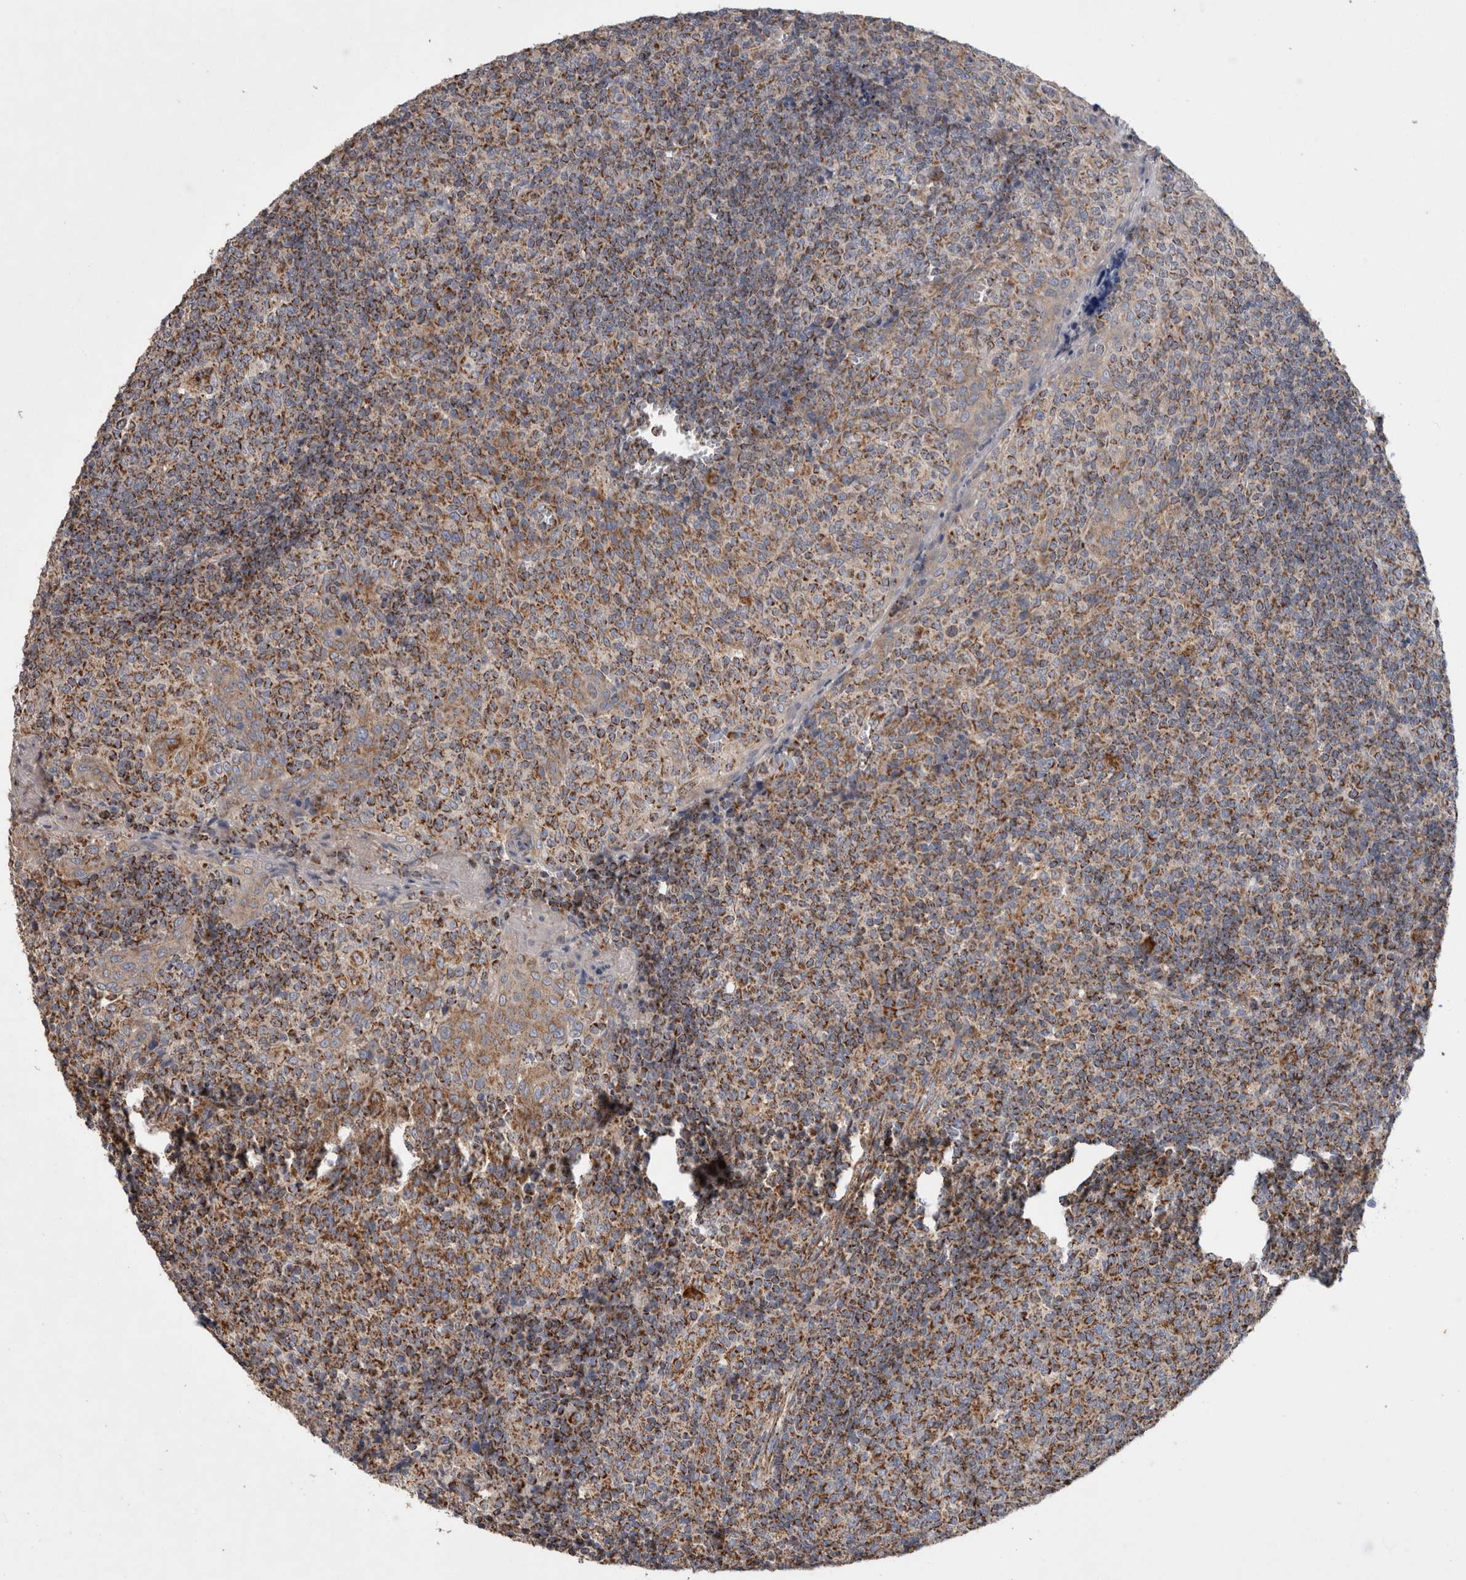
{"staining": {"intensity": "strong", "quantity": ">75%", "location": "cytoplasmic/membranous"}, "tissue": "tonsil", "cell_type": "Germinal center cells", "image_type": "normal", "snomed": [{"axis": "morphology", "description": "Normal tissue, NOS"}, {"axis": "topography", "description": "Tonsil"}], "caption": "Unremarkable tonsil exhibits strong cytoplasmic/membranous positivity in about >75% of germinal center cells, visualized by immunohistochemistry. (DAB (3,3'-diaminobenzidine) = brown stain, brightfield microscopy at high magnification).", "gene": "IARS2", "patient": {"sex": "female", "age": 19}}